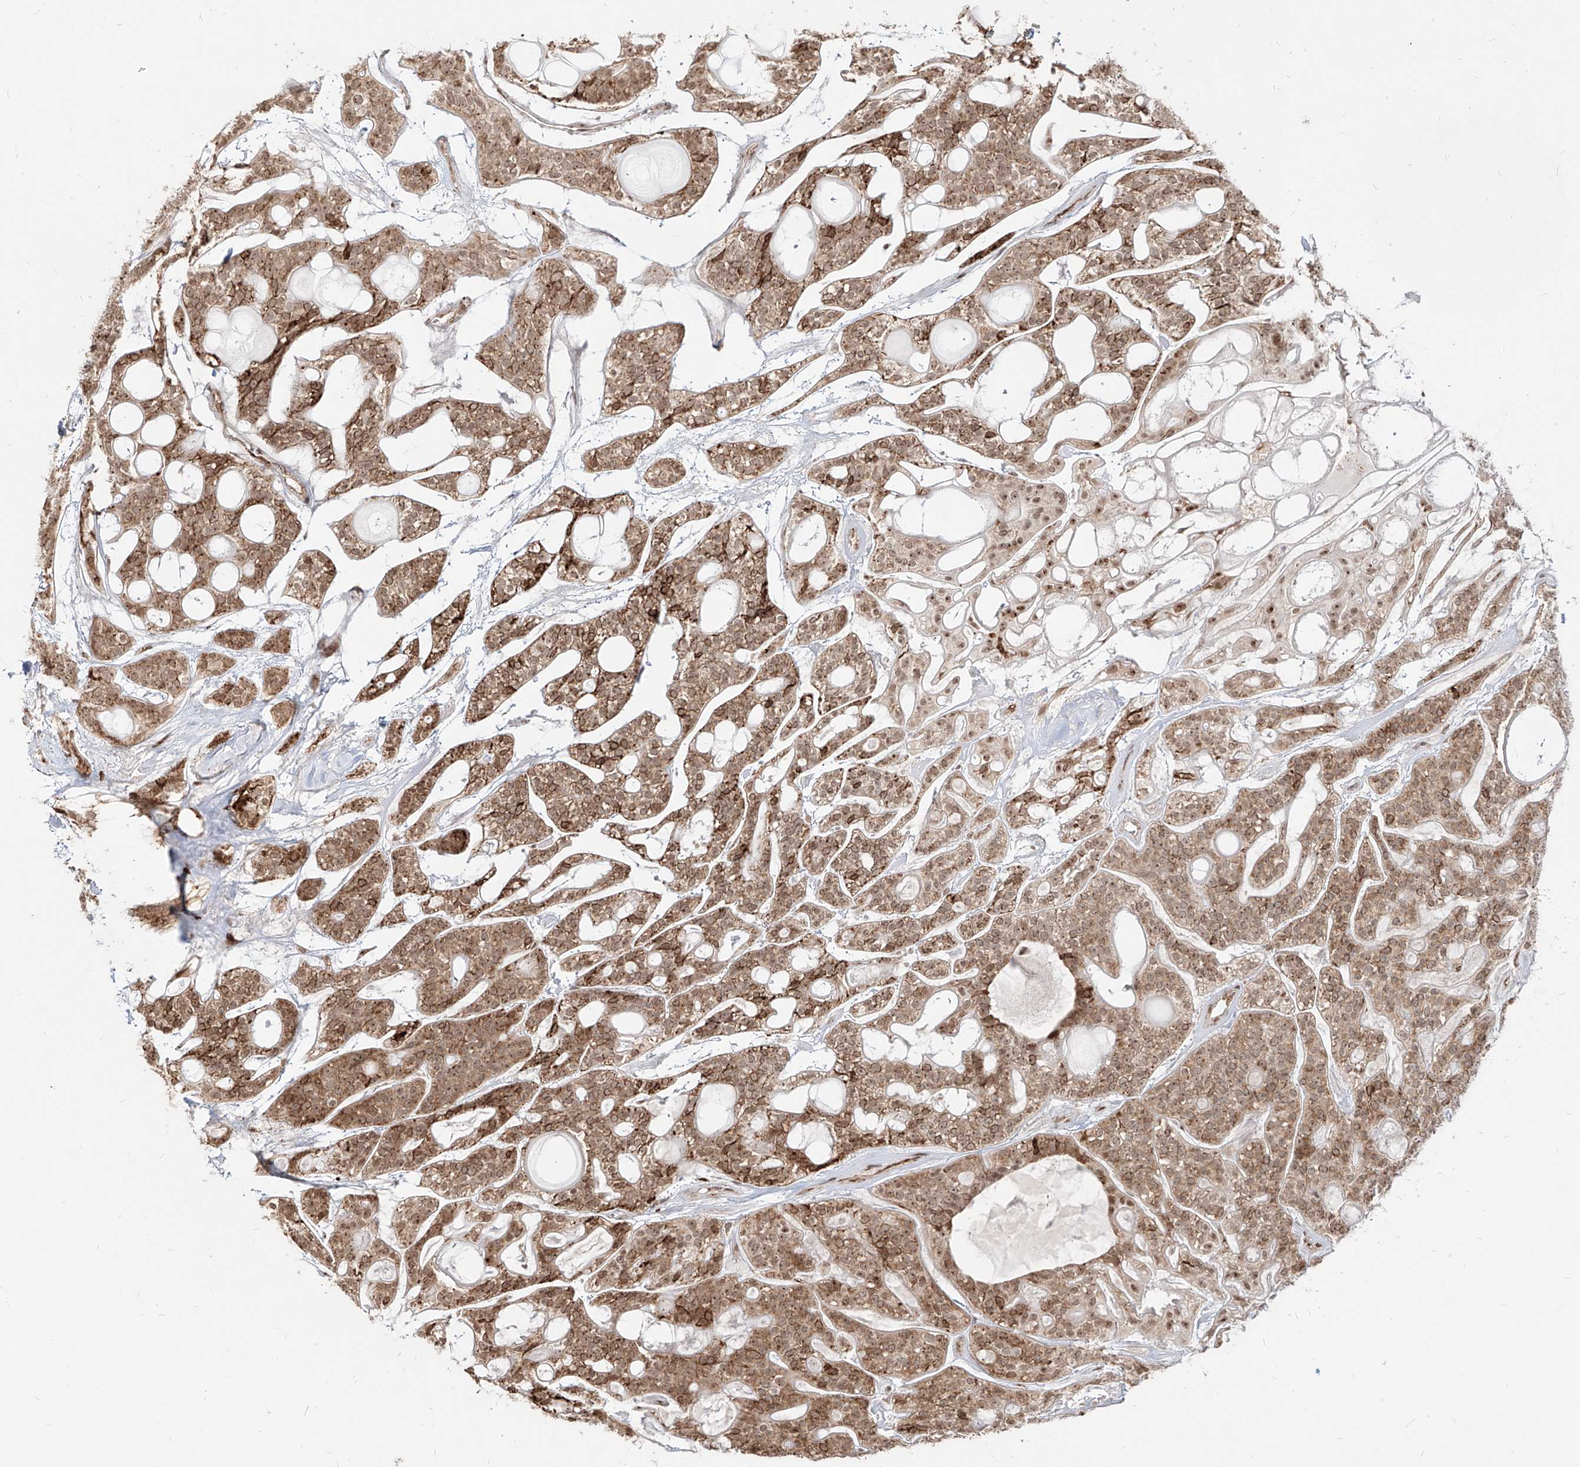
{"staining": {"intensity": "moderate", "quantity": ">75%", "location": "cytoplasmic/membranous,nuclear"}, "tissue": "head and neck cancer", "cell_type": "Tumor cells", "image_type": "cancer", "snomed": [{"axis": "morphology", "description": "Adenocarcinoma, NOS"}, {"axis": "topography", "description": "Head-Neck"}], "caption": "There is medium levels of moderate cytoplasmic/membranous and nuclear expression in tumor cells of adenocarcinoma (head and neck), as demonstrated by immunohistochemical staining (brown color).", "gene": "ZNF710", "patient": {"sex": "male", "age": 66}}